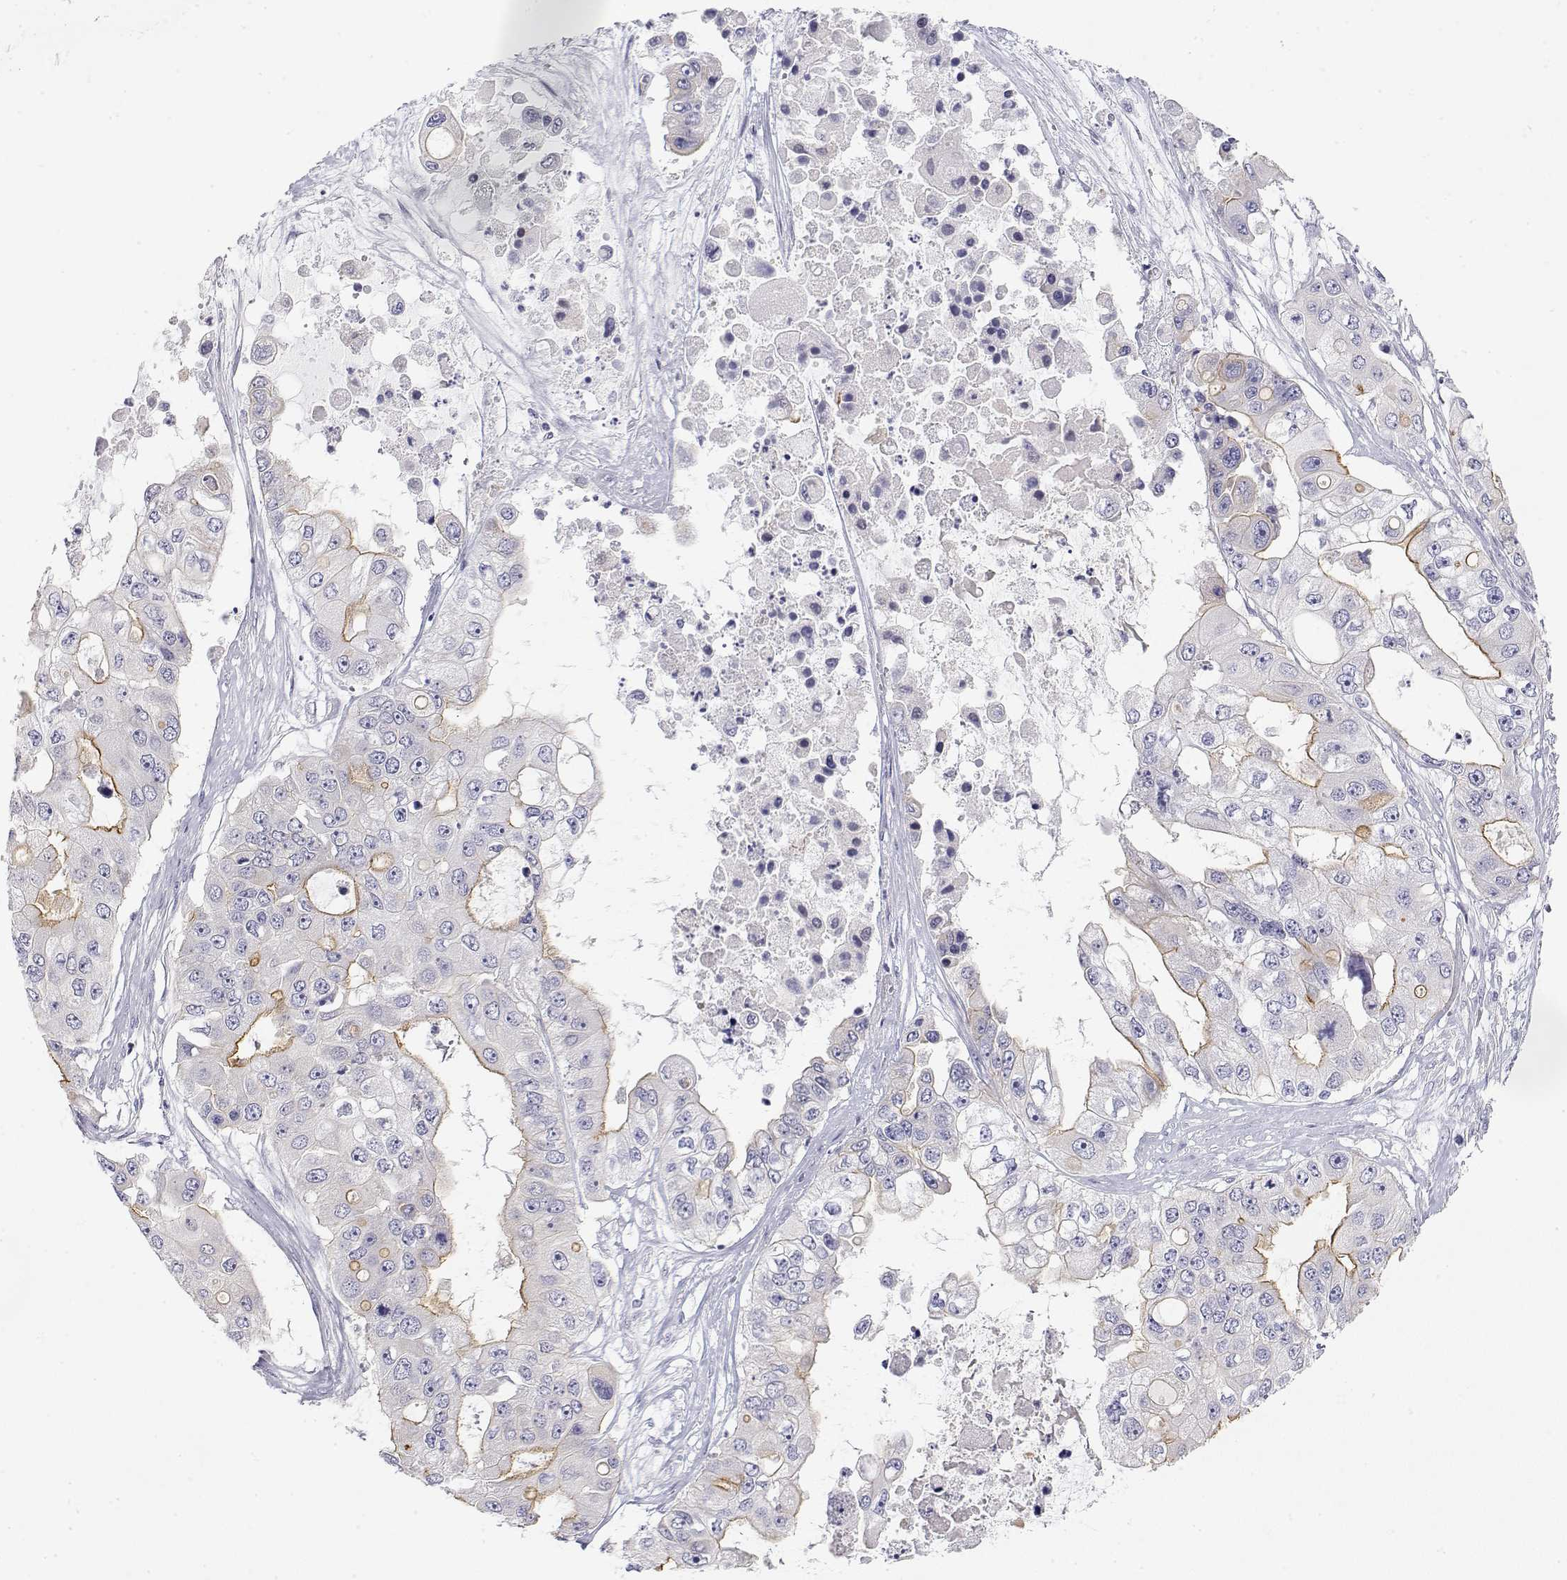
{"staining": {"intensity": "weak", "quantity": "<25%", "location": "cytoplasmic/membranous"}, "tissue": "ovarian cancer", "cell_type": "Tumor cells", "image_type": "cancer", "snomed": [{"axis": "morphology", "description": "Cystadenocarcinoma, serous, NOS"}, {"axis": "topography", "description": "Ovary"}], "caption": "Immunohistochemical staining of serous cystadenocarcinoma (ovarian) exhibits no significant staining in tumor cells.", "gene": "MISP", "patient": {"sex": "female", "age": 56}}